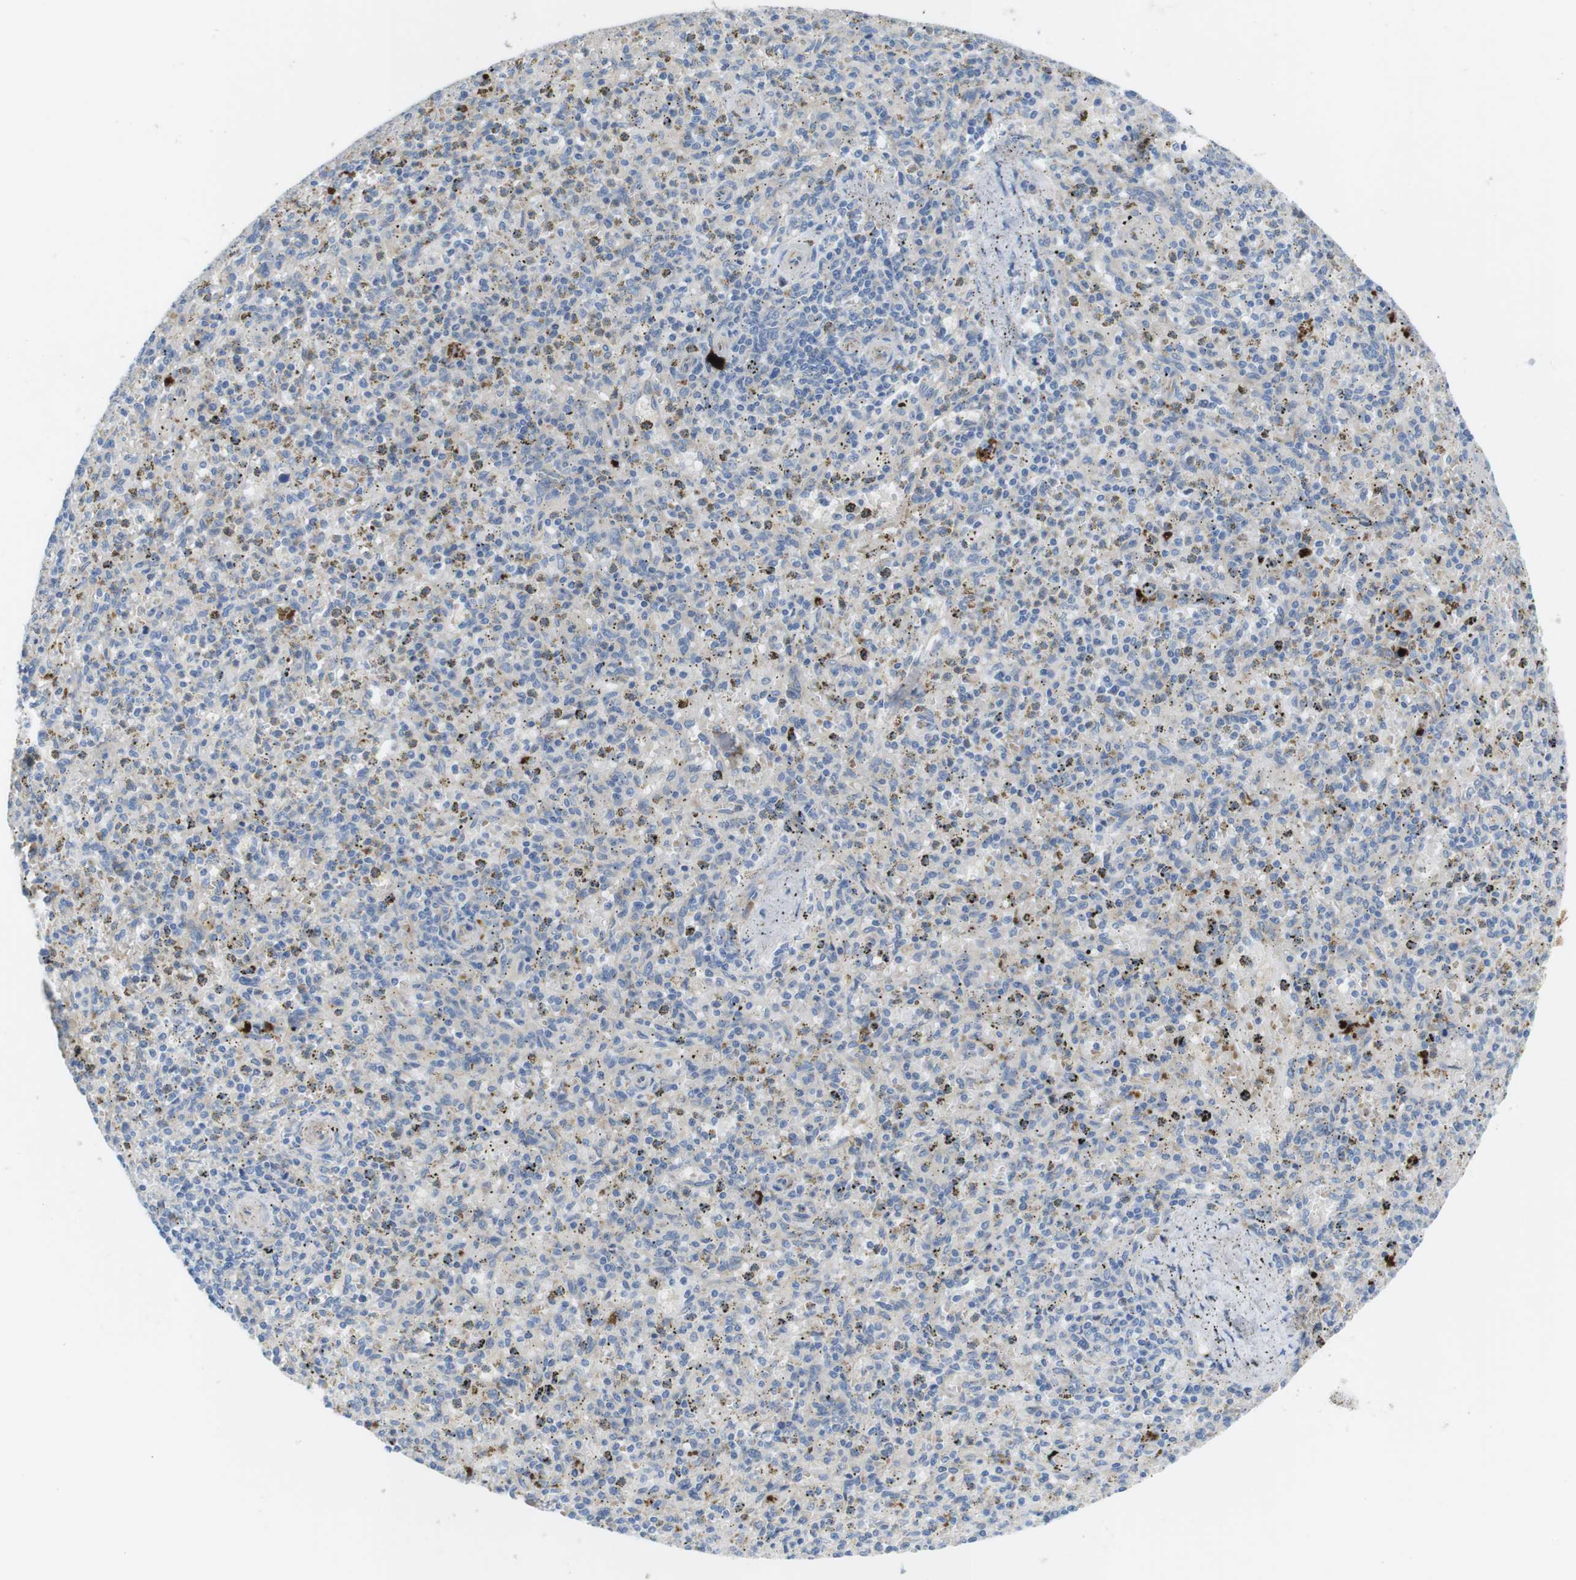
{"staining": {"intensity": "weak", "quantity": "25%-75%", "location": "cytoplasmic/membranous"}, "tissue": "spleen", "cell_type": "Cells in red pulp", "image_type": "normal", "snomed": [{"axis": "morphology", "description": "Normal tissue, NOS"}, {"axis": "topography", "description": "Spleen"}], "caption": "This image exhibits normal spleen stained with immunohistochemistry to label a protein in brown. The cytoplasmic/membranous of cells in red pulp show weak positivity for the protein. Nuclei are counter-stained blue.", "gene": "TMEM234", "patient": {"sex": "male", "age": 72}}